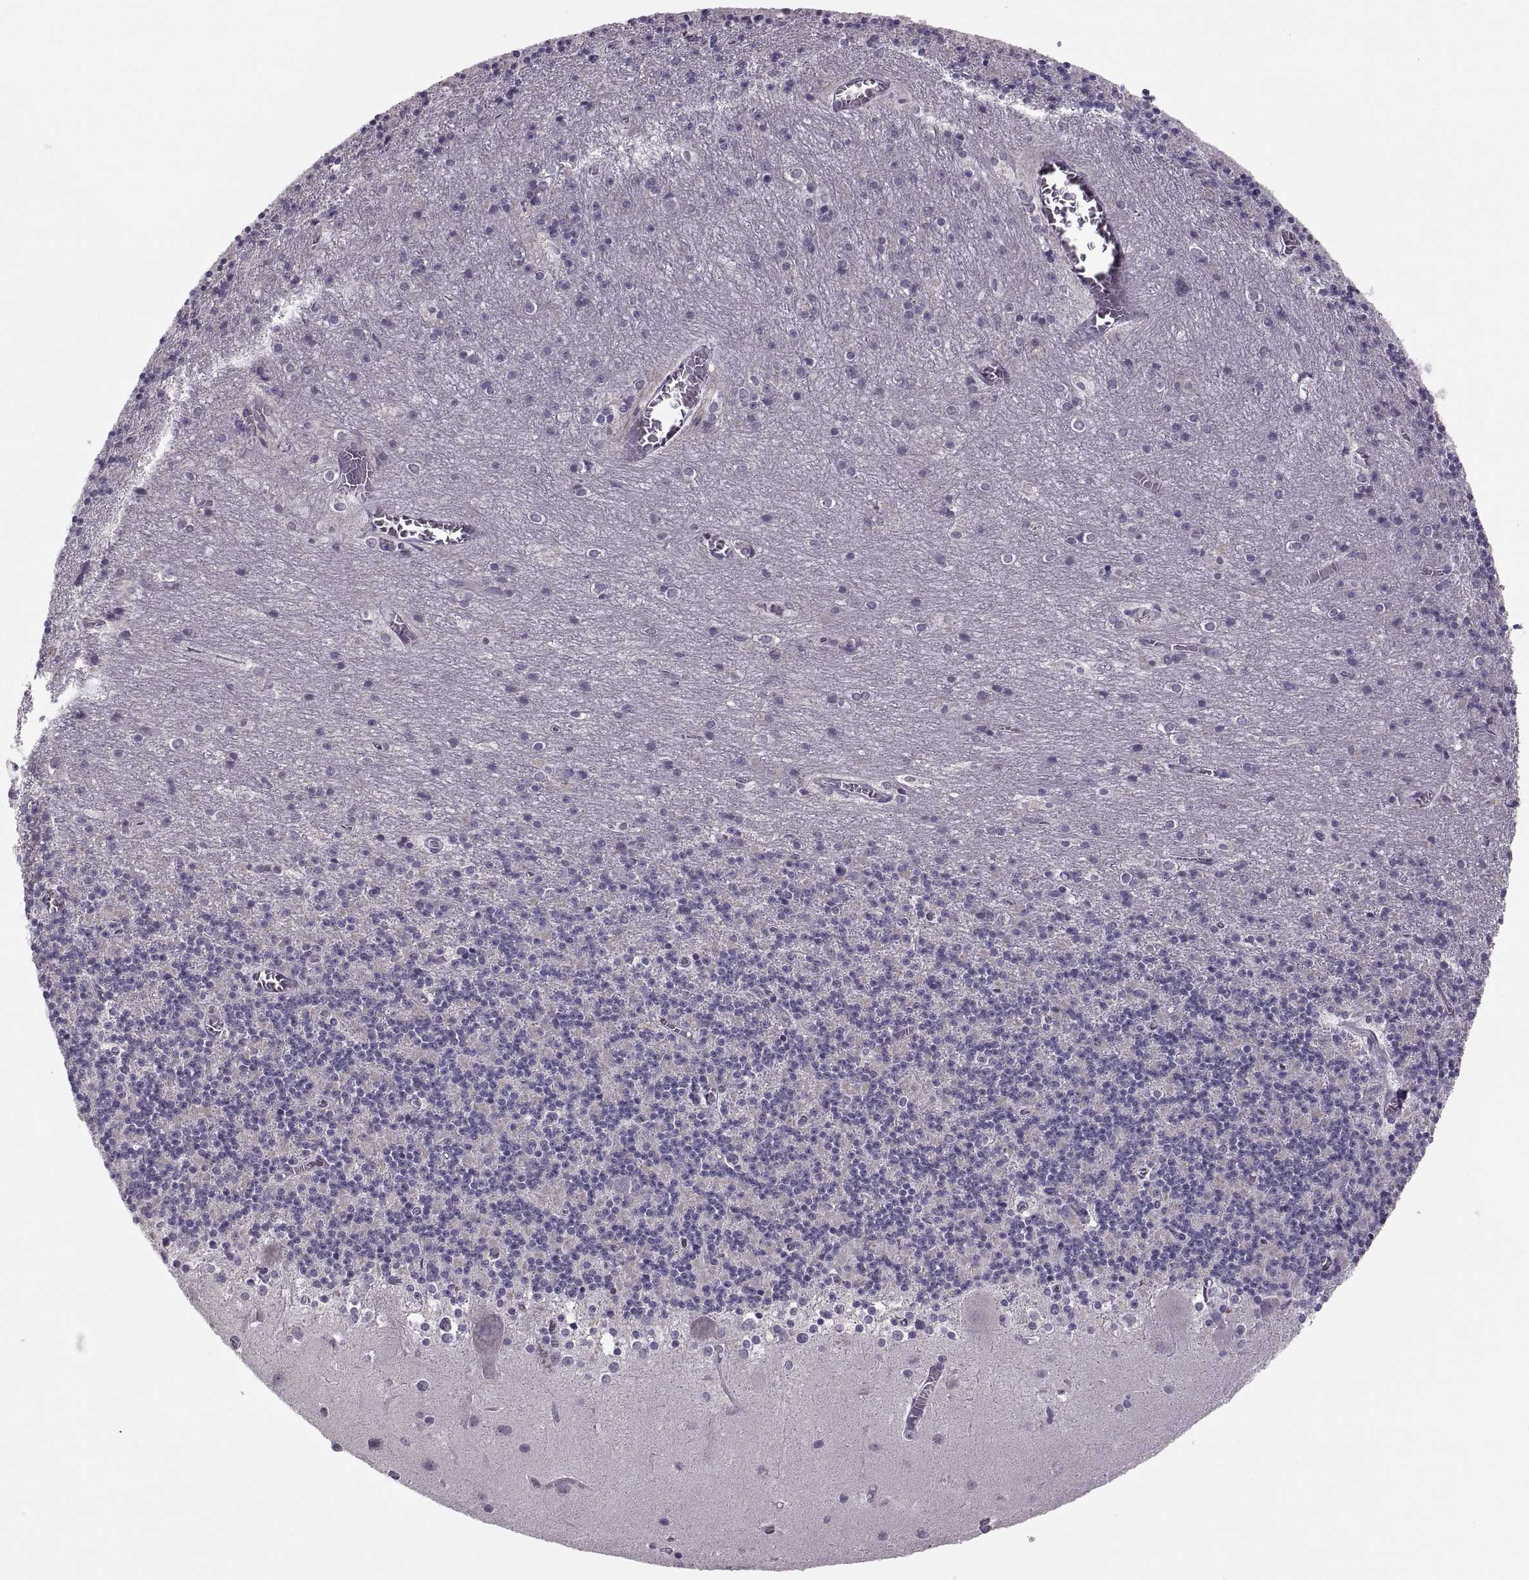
{"staining": {"intensity": "negative", "quantity": "none", "location": "none"}, "tissue": "cerebellum", "cell_type": "Cells in granular layer", "image_type": "normal", "snomed": [{"axis": "morphology", "description": "Normal tissue, NOS"}, {"axis": "topography", "description": "Cerebellum"}], "caption": "Immunohistochemistry photomicrograph of normal cerebellum stained for a protein (brown), which displays no expression in cells in granular layer.", "gene": "PRSS54", "patient": {"sex": "male", "age": 70}}